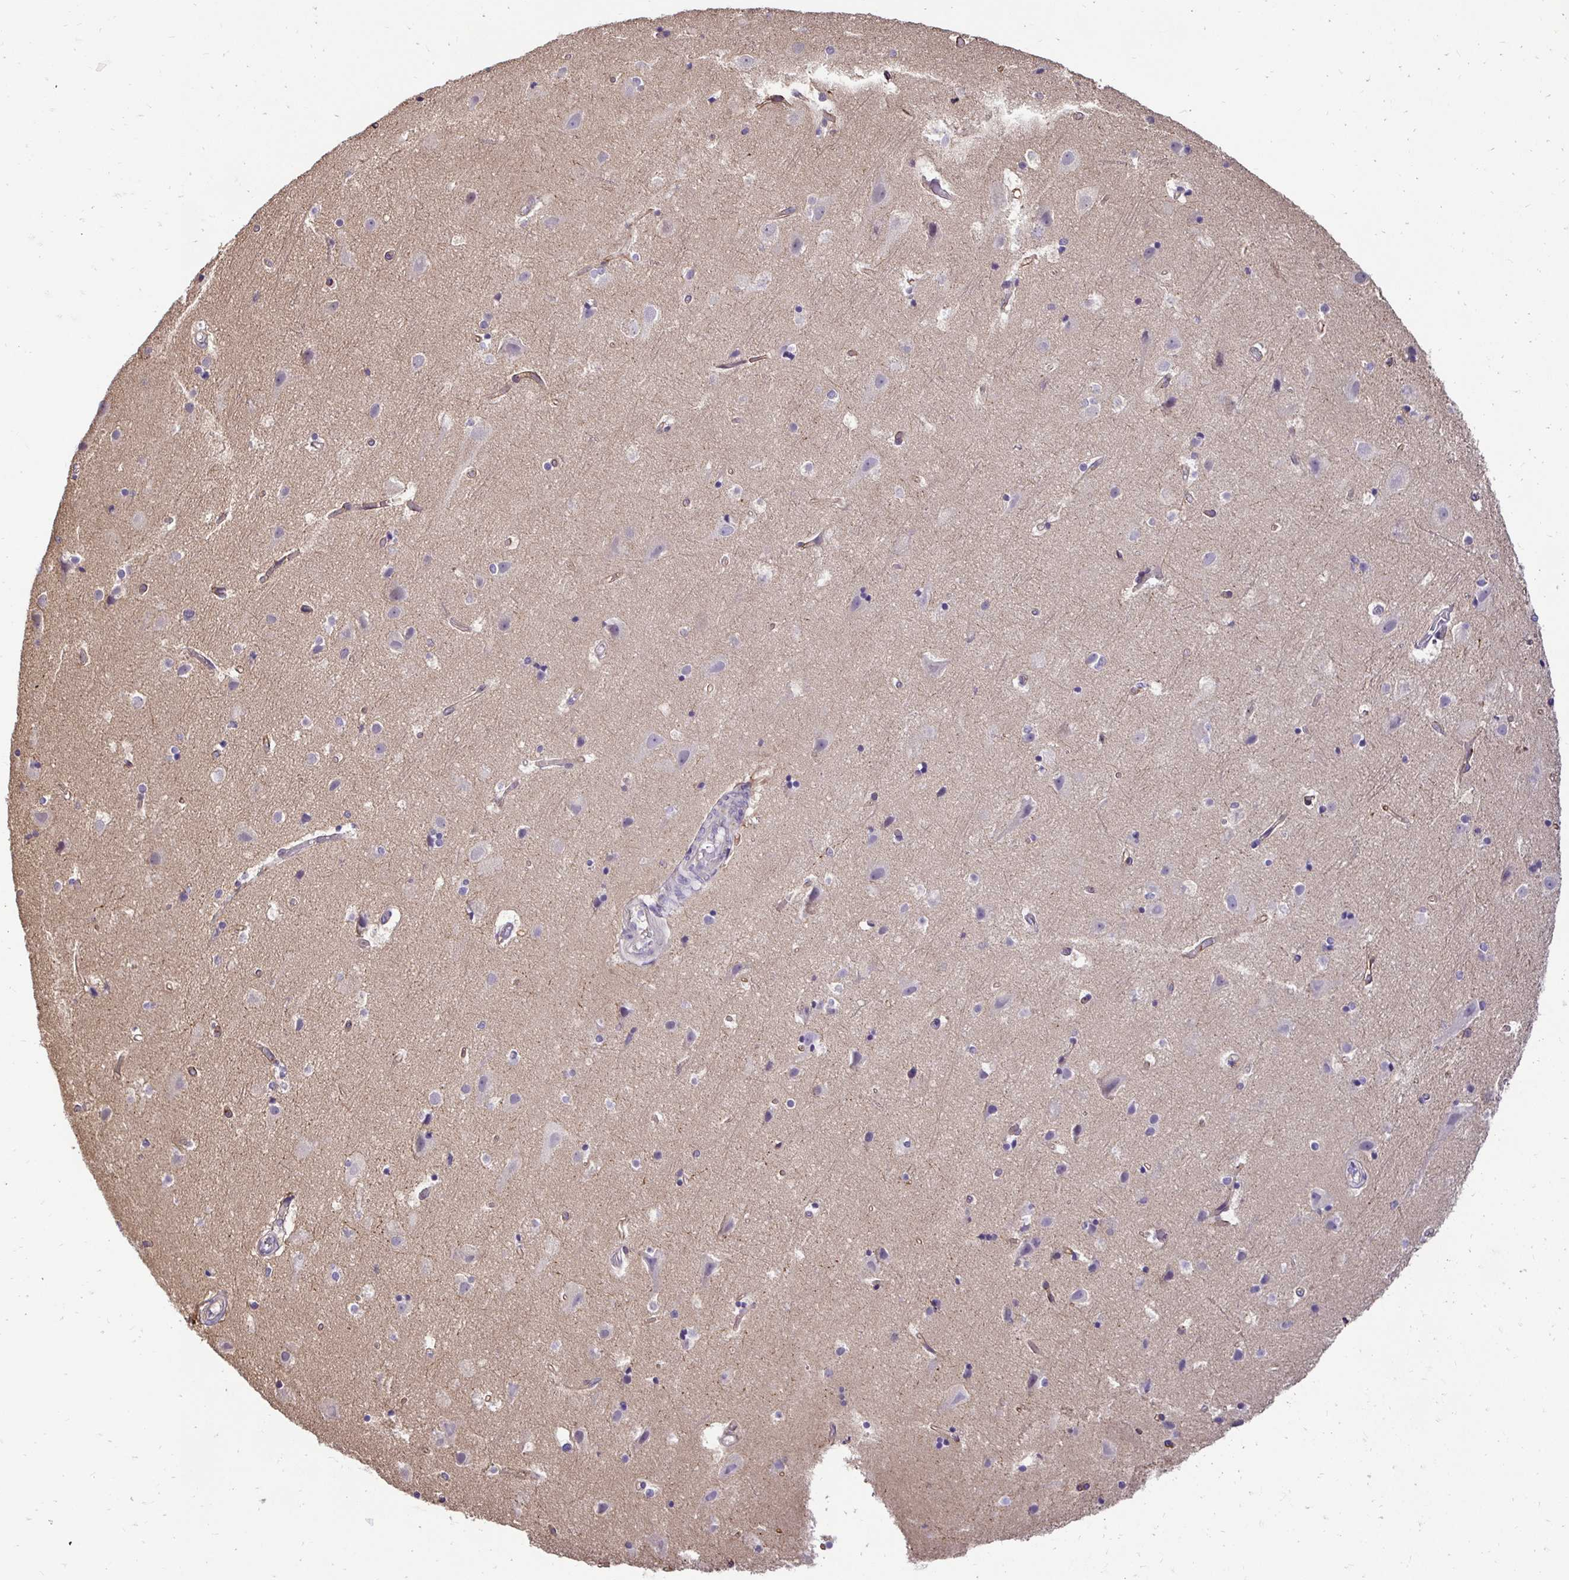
{"staining": {"intensity": "weak", "quantity": "<25%", "location": "cytoplasmic/membranous"}, "tissue": "cerebral cortex", "cell_type": "Endothelial cells", "image_type": "normal", "snomed": [{"axis": "morphology", "description": "Normal tissue, NOS"}, {"axis": "topography", "description": "Cerebral cortex"}], "caption": "Immunohistochemistry histopathology image of normal cerebral cortex: cerebral cortex stained with DAB (3,3'-diaminobenzidine) reveals no significant protein staining in endothelial cells.", "gene": "SLC9A1", "patient": {"sex": "female", "age": 52}}